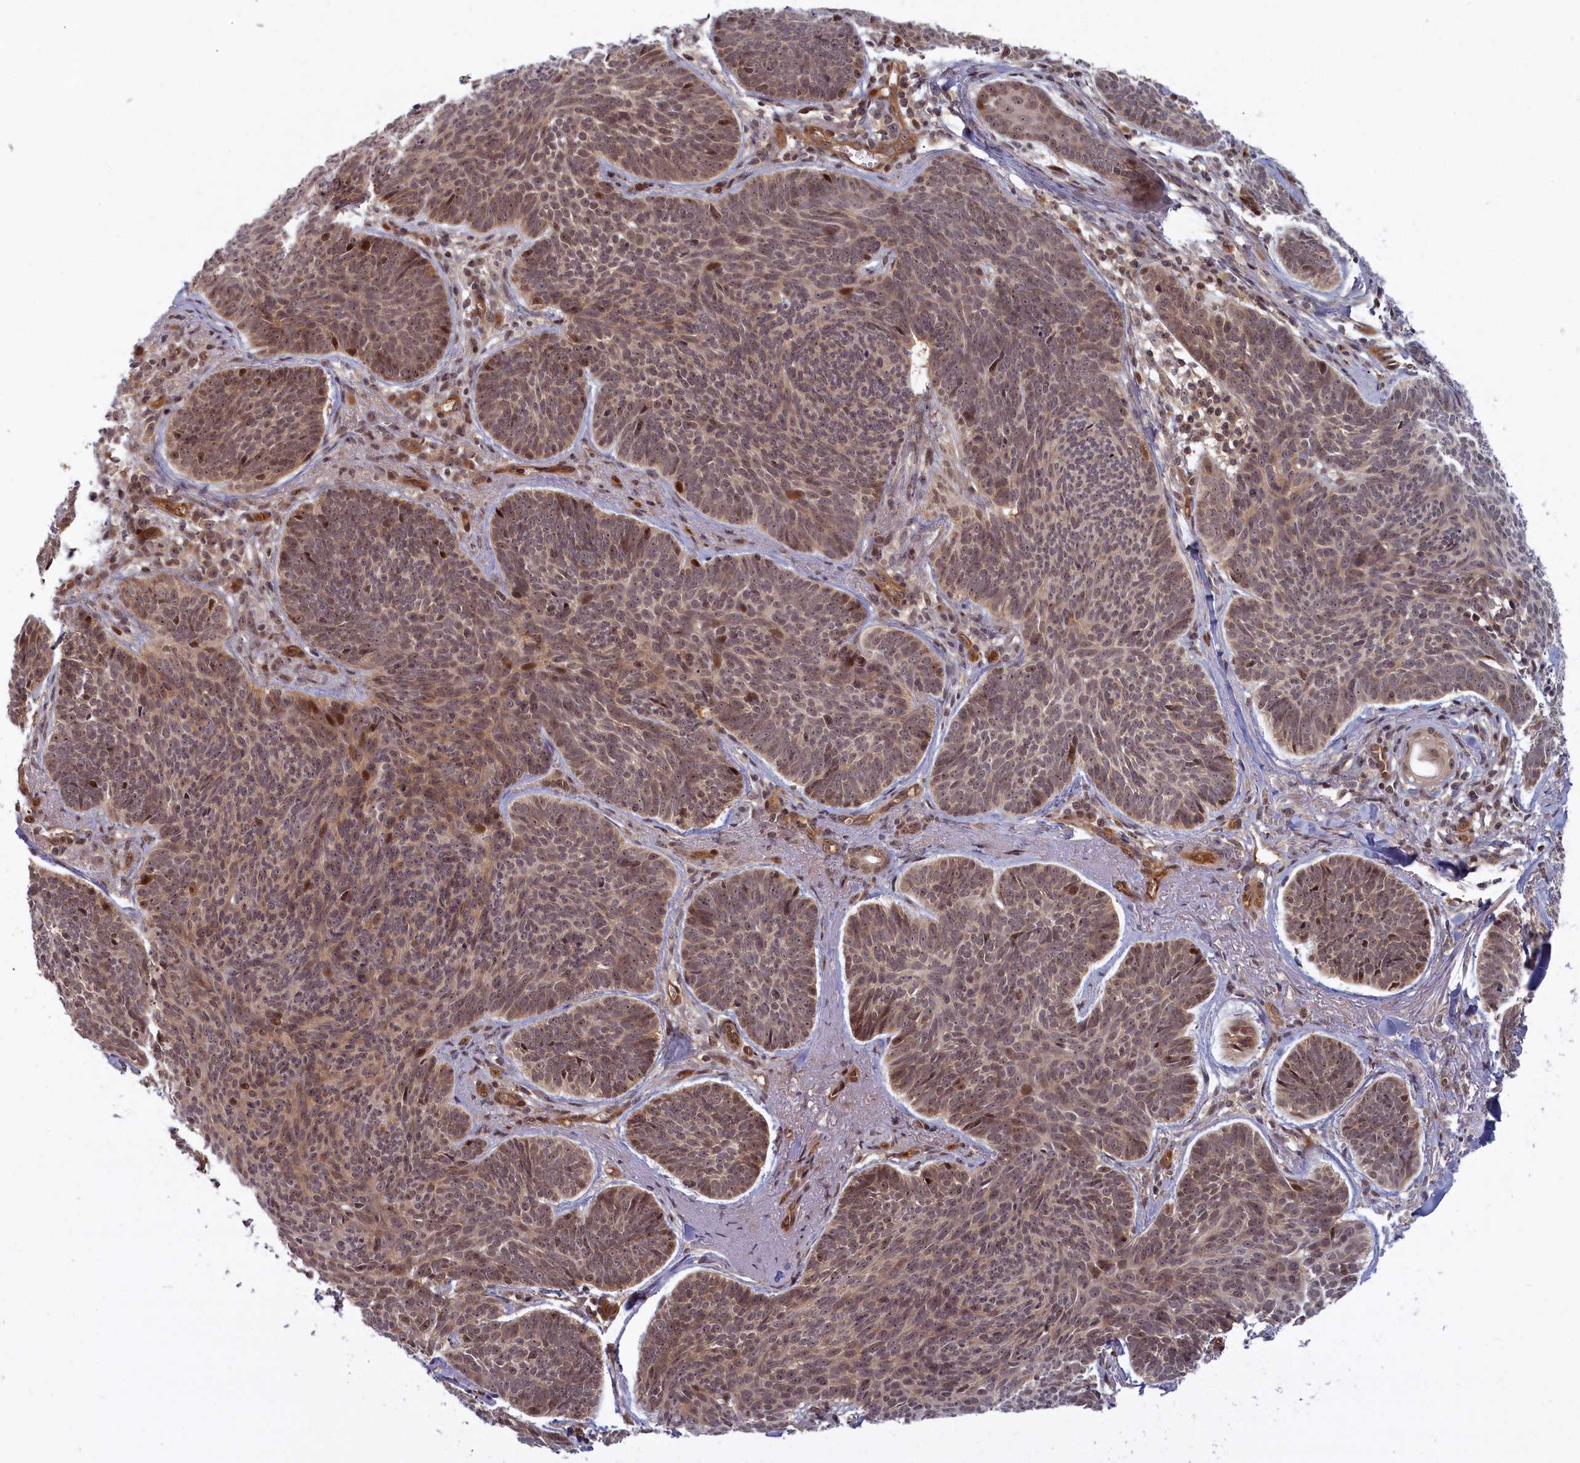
{"staining": {"intensity": "moderate", "quantity": ">75%", "location": "nuclear"}, "tissue": "skin cancer", "cell_type": "Tumor cells", "image_type": "cancer", "snomed": [{"axis": "morphology", "description": "Basal cell carcinoma"}, {"axis": "topography", "description": "Skin"}], "caption": "Skin cancer stained with DAB (3,3'-diaminobenzidine) immunohistochemistry (IHC) displays medium levels of moderate nuclear expression in approximately >75% of tumor cells. (DAB IHC with brightfield microscopy, high magnification).", "gene": "SNRK", "patient": {"sex": "female", "age": 74}}